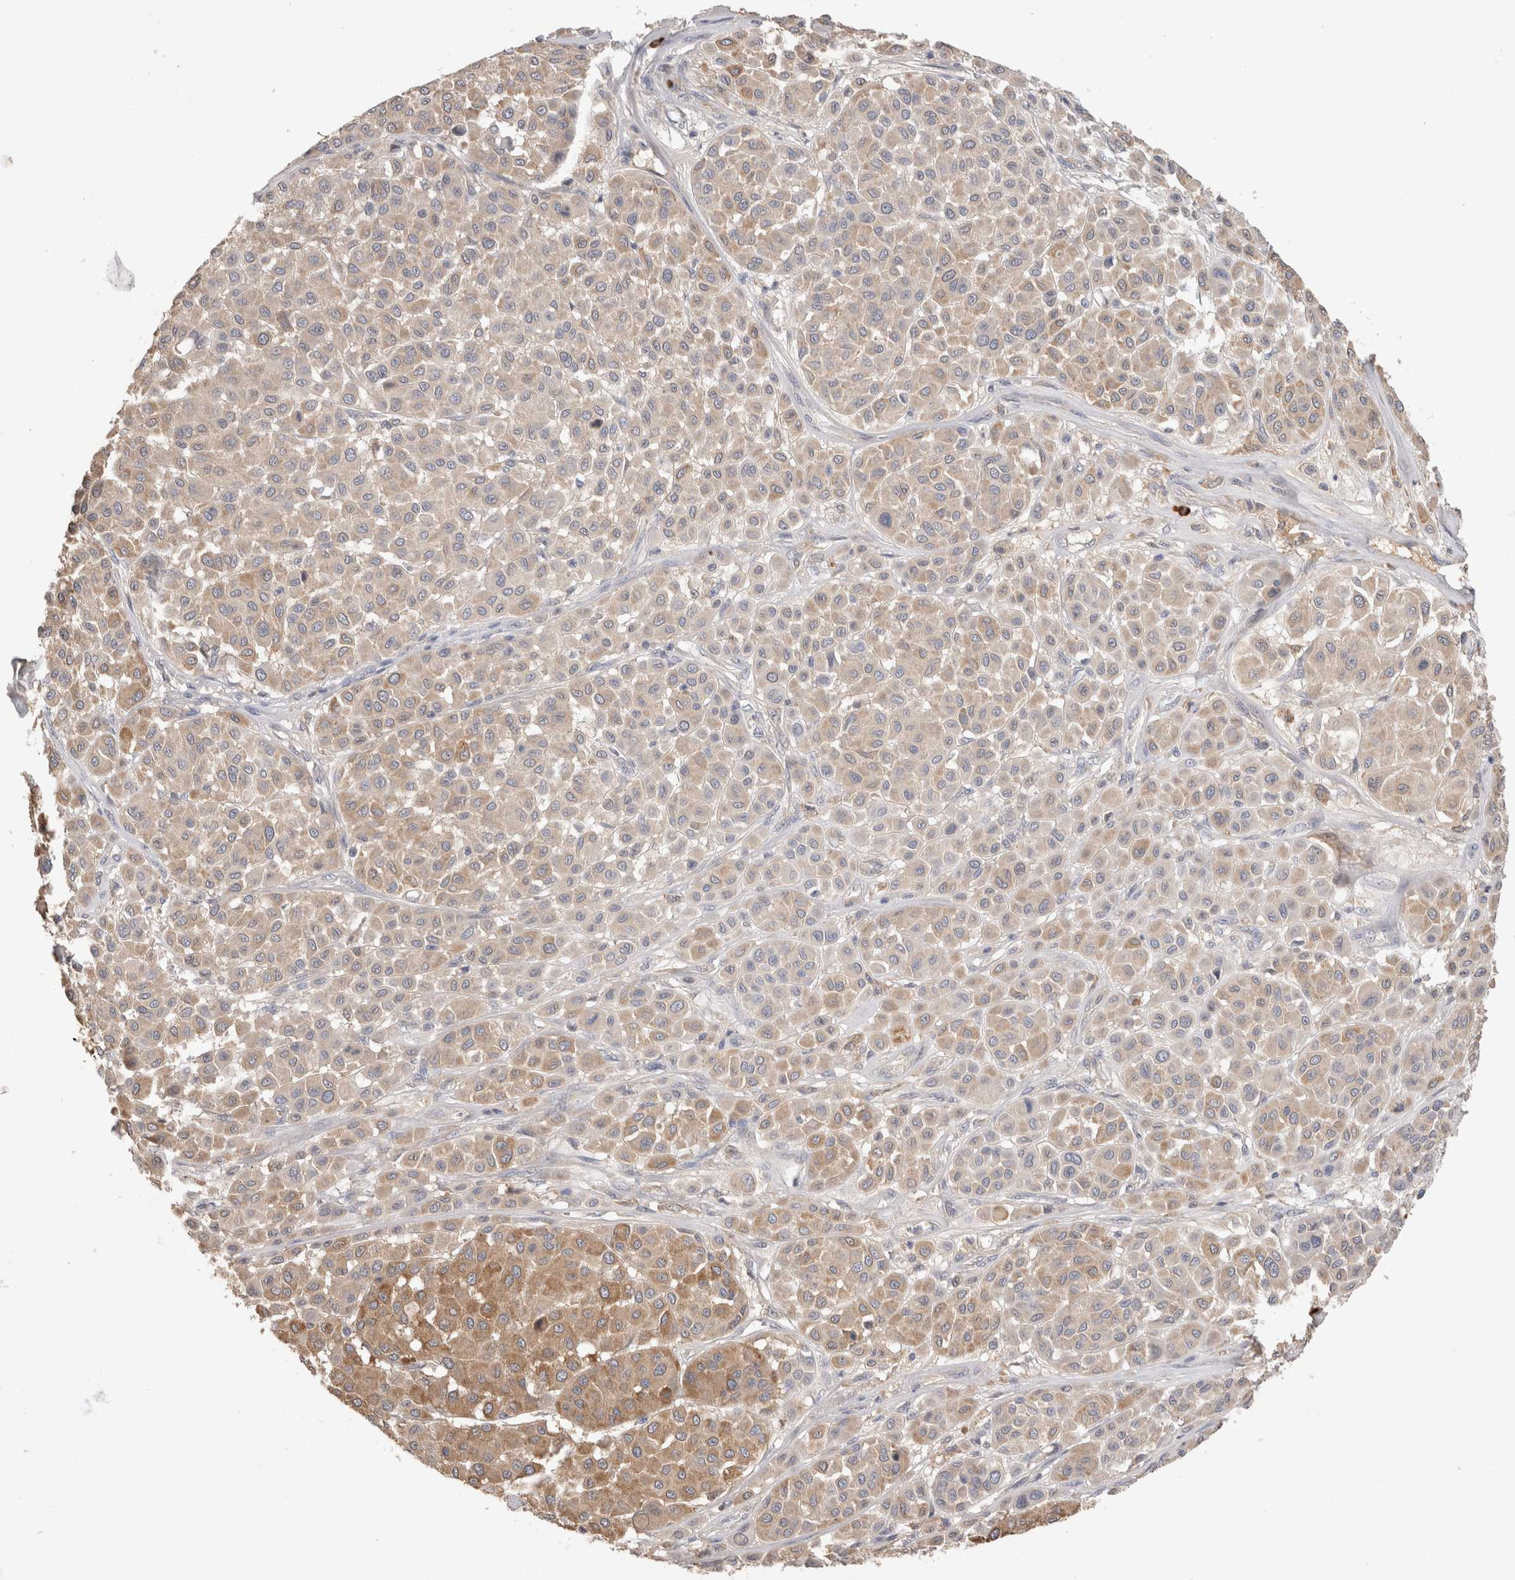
{"staining": {"intensity": "weak", "quantity": "<25%", "location": "cytoplasmic/membranous"}, "tissue": "melanoma", "cell_type": "Tumor cells", "image_type": "cancer", "snomed": [{"axis": "morphology", "description": "Malignant melanoma, Metastatic site"}, {"axis": "topography", "description": "Soft tissue"}], "caption": "Immunohistochemical staining of malignant melanoma (metastatic site) demonstrates no significant positivity in tumor cells.", "gene": "PPP3CC", "patient": {"sex": "male", "age": 41}}